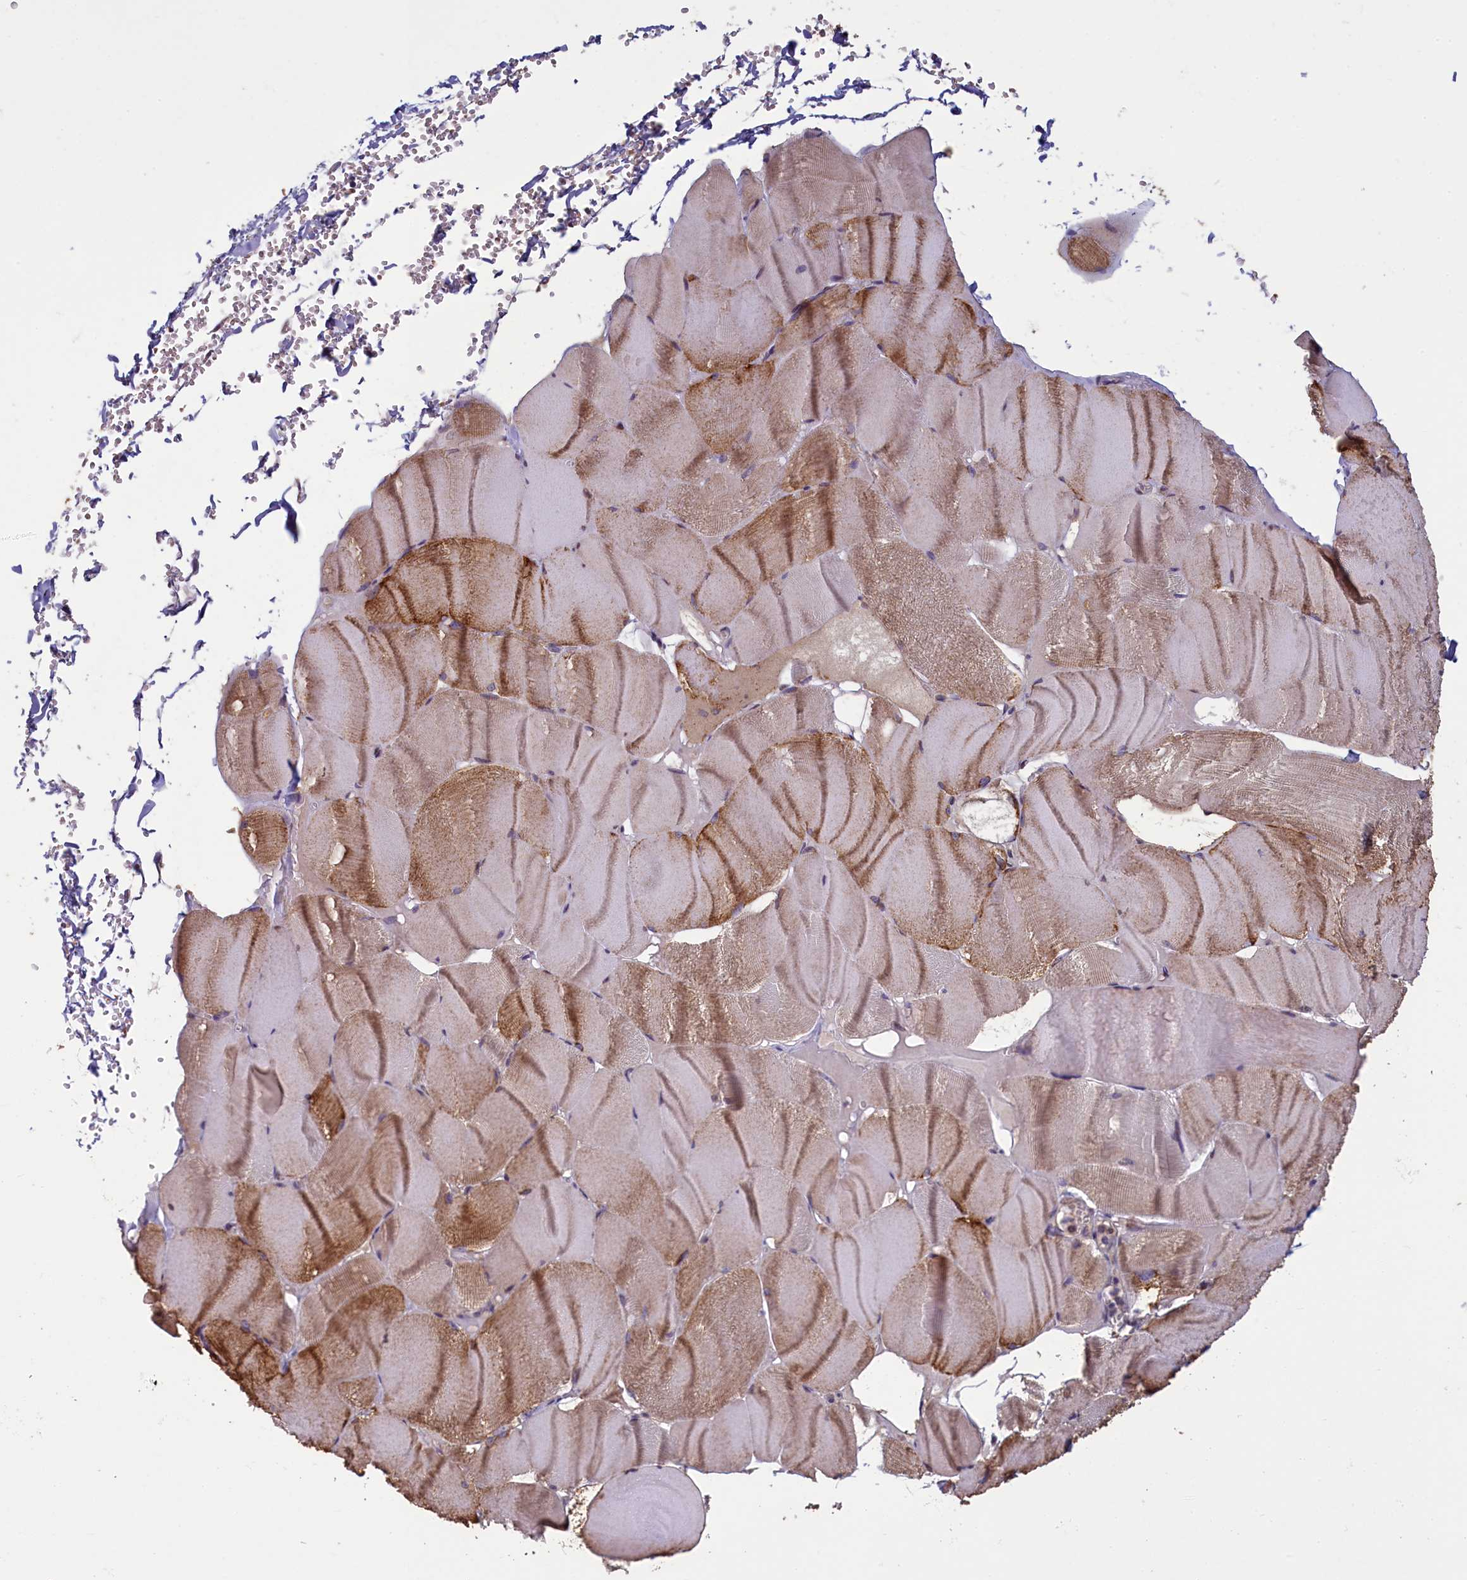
{"staining": {"intensity": "moderate", "quantity": "25%-75%", "location": "cytoplasmic/membranous"}, "tissue": "skeletal muscle", "cell_type": "Myocytes", "image_type": "normal", "snomed": [{"axis": "morphology", "description": "Normal tissue, NOS"}, {"axis": "morphology", "description": "Basal cell carcinoma"}, {"axis": "topography", "description": "Skeletal muscle"}], "caption": "High-power microscopy captured an immunohistochemistry photomicrograph of benign skeletal muscle, revealing moderate cytoplasmic/membranous positivity in approximately 25%-75% of myocytes.", "gene": "NUBP1", "patient": {"sex": "female", "age": 64}}